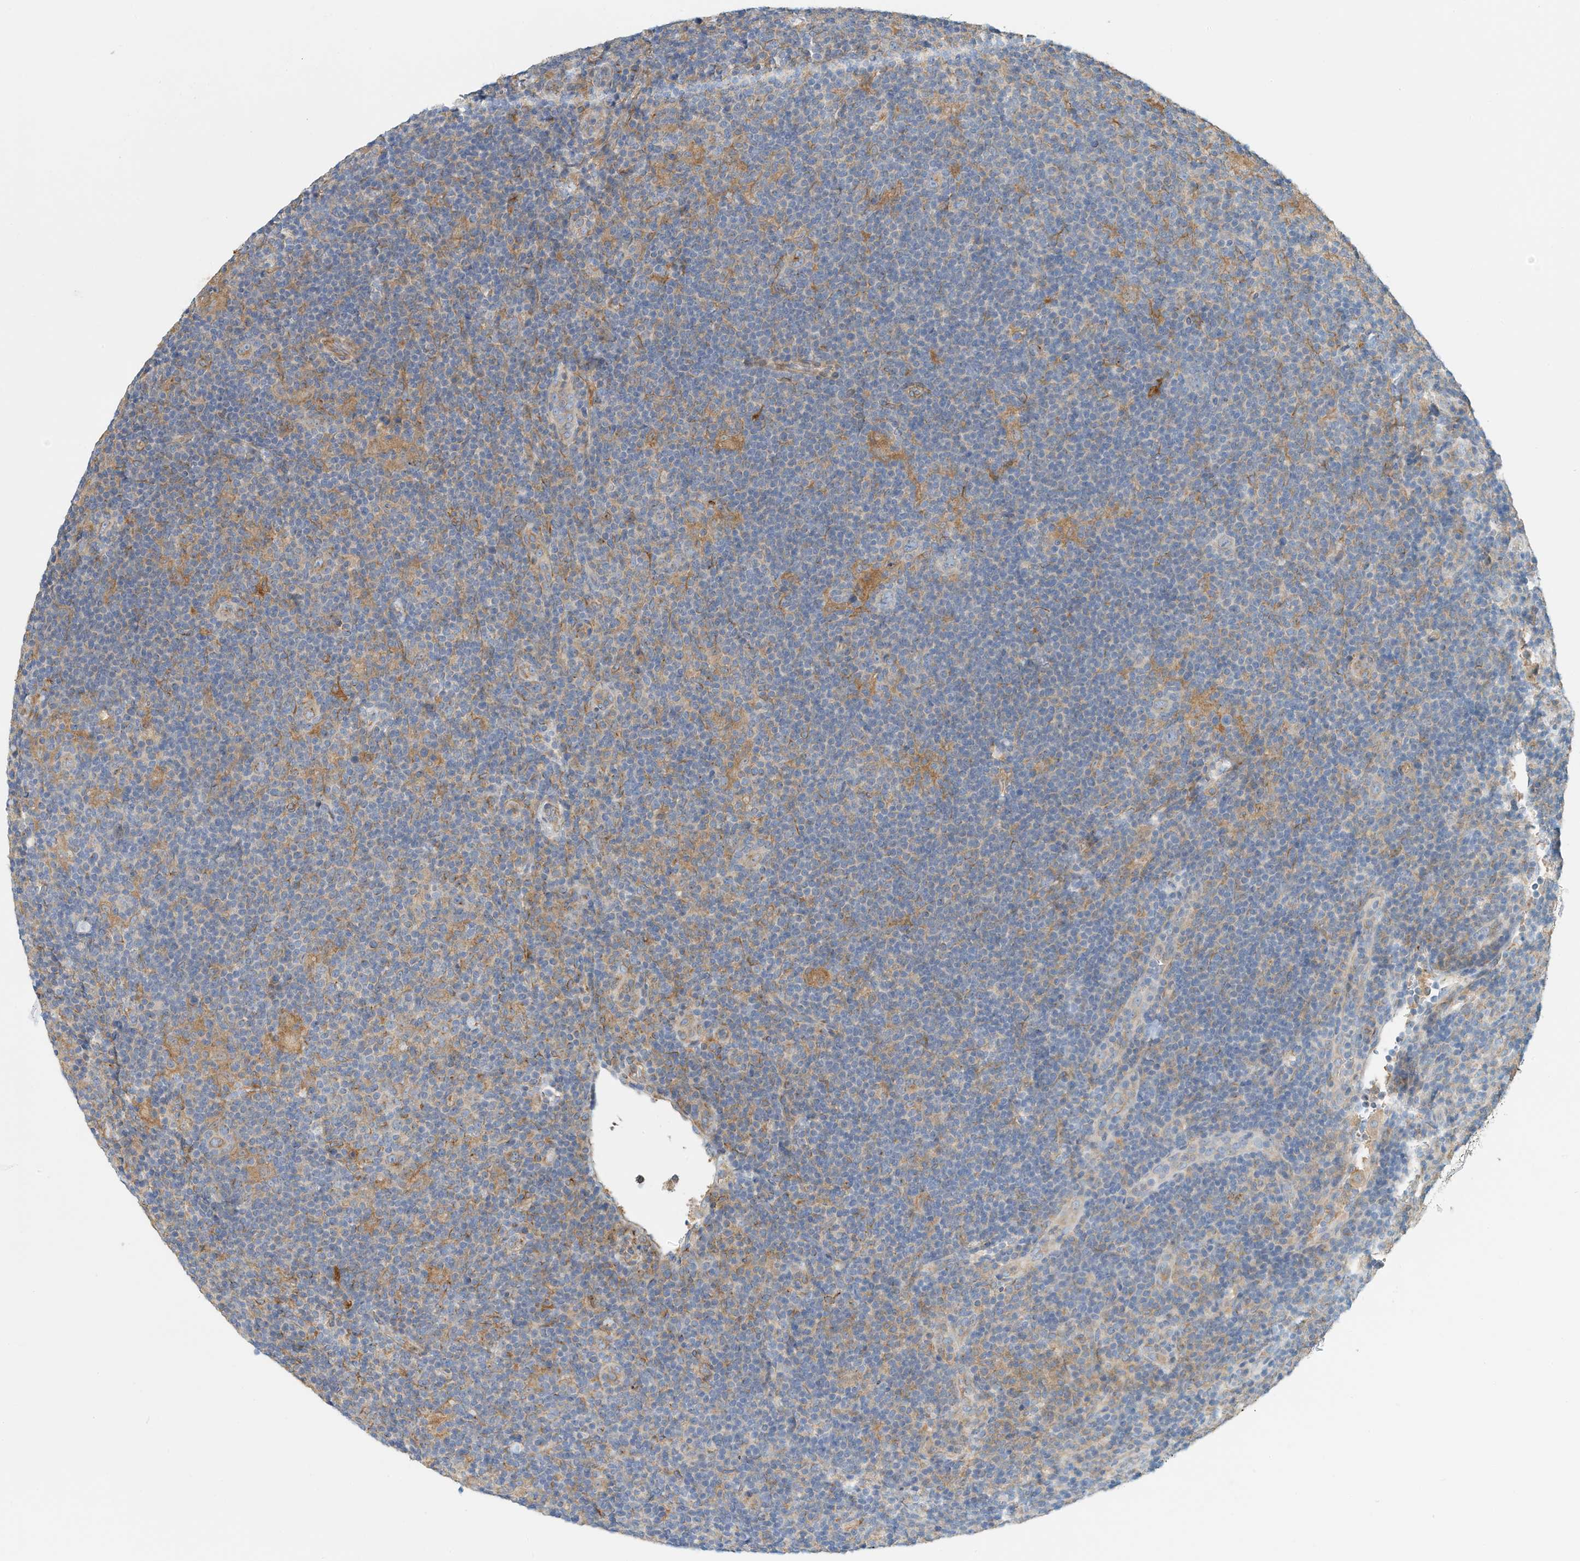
{"staining": {"intensity": "negative", "quantity": "none", "location": "none"}, "tissue": "lymphoma", "cell_type": "Tumor cells", "image_type": "cancer", "snomed": [{"axis": "morphology", "description": "Hodgkin's disease, NOS"}, {"axis": "topography", "description": "Lymph node"}], "caption": "Tumor cells show no significant expression in Hodgkin's disease. (Immunohistochemistry (ihc), brightfield microscopy, high magnification).", "gene": "MICAL1", "patient": {"sex": "female", "age": 57}}